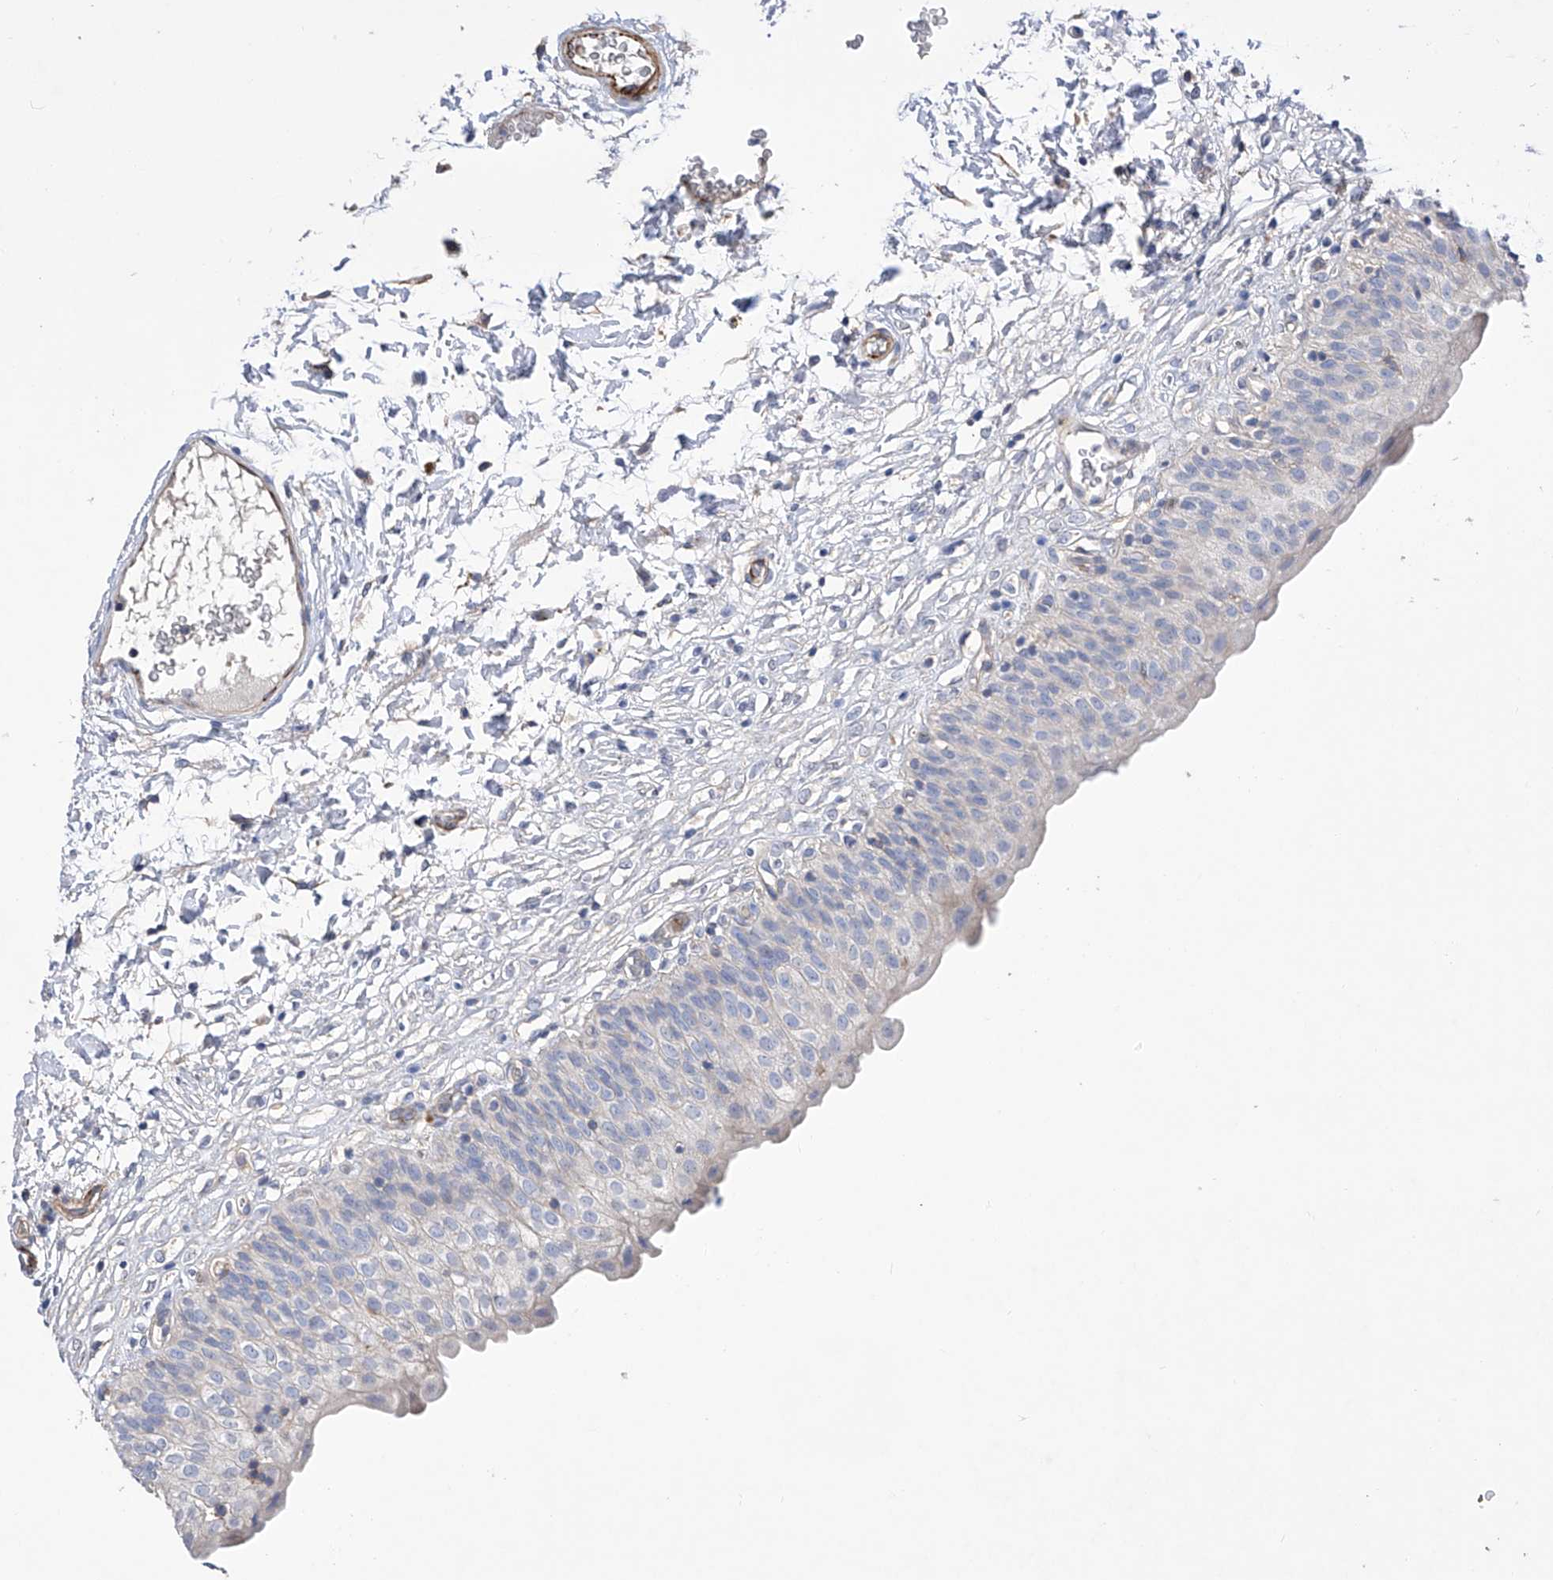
{"staining": {"intensity": "weak", "quantity": "<25%", "location": "cytoplasmic/membranous"}, "tissue": "urinary bladder", "cell_type": "Urothelial cells", "image_type": "normal", "snomed": [{"axis": "morphology", "description": "Normal tissue, NOS"}, {"axis": "topography", "description": "Urinary bladder"}], "caption": "This image is of benign urinary bladder stained with immunohistochemistry to label a protein in brown with the nuclei are counter-stained blue. There is no staining in urothelial cells.", "gene": "NFATC4", "patient": {"sex": "male", "age": 55}}